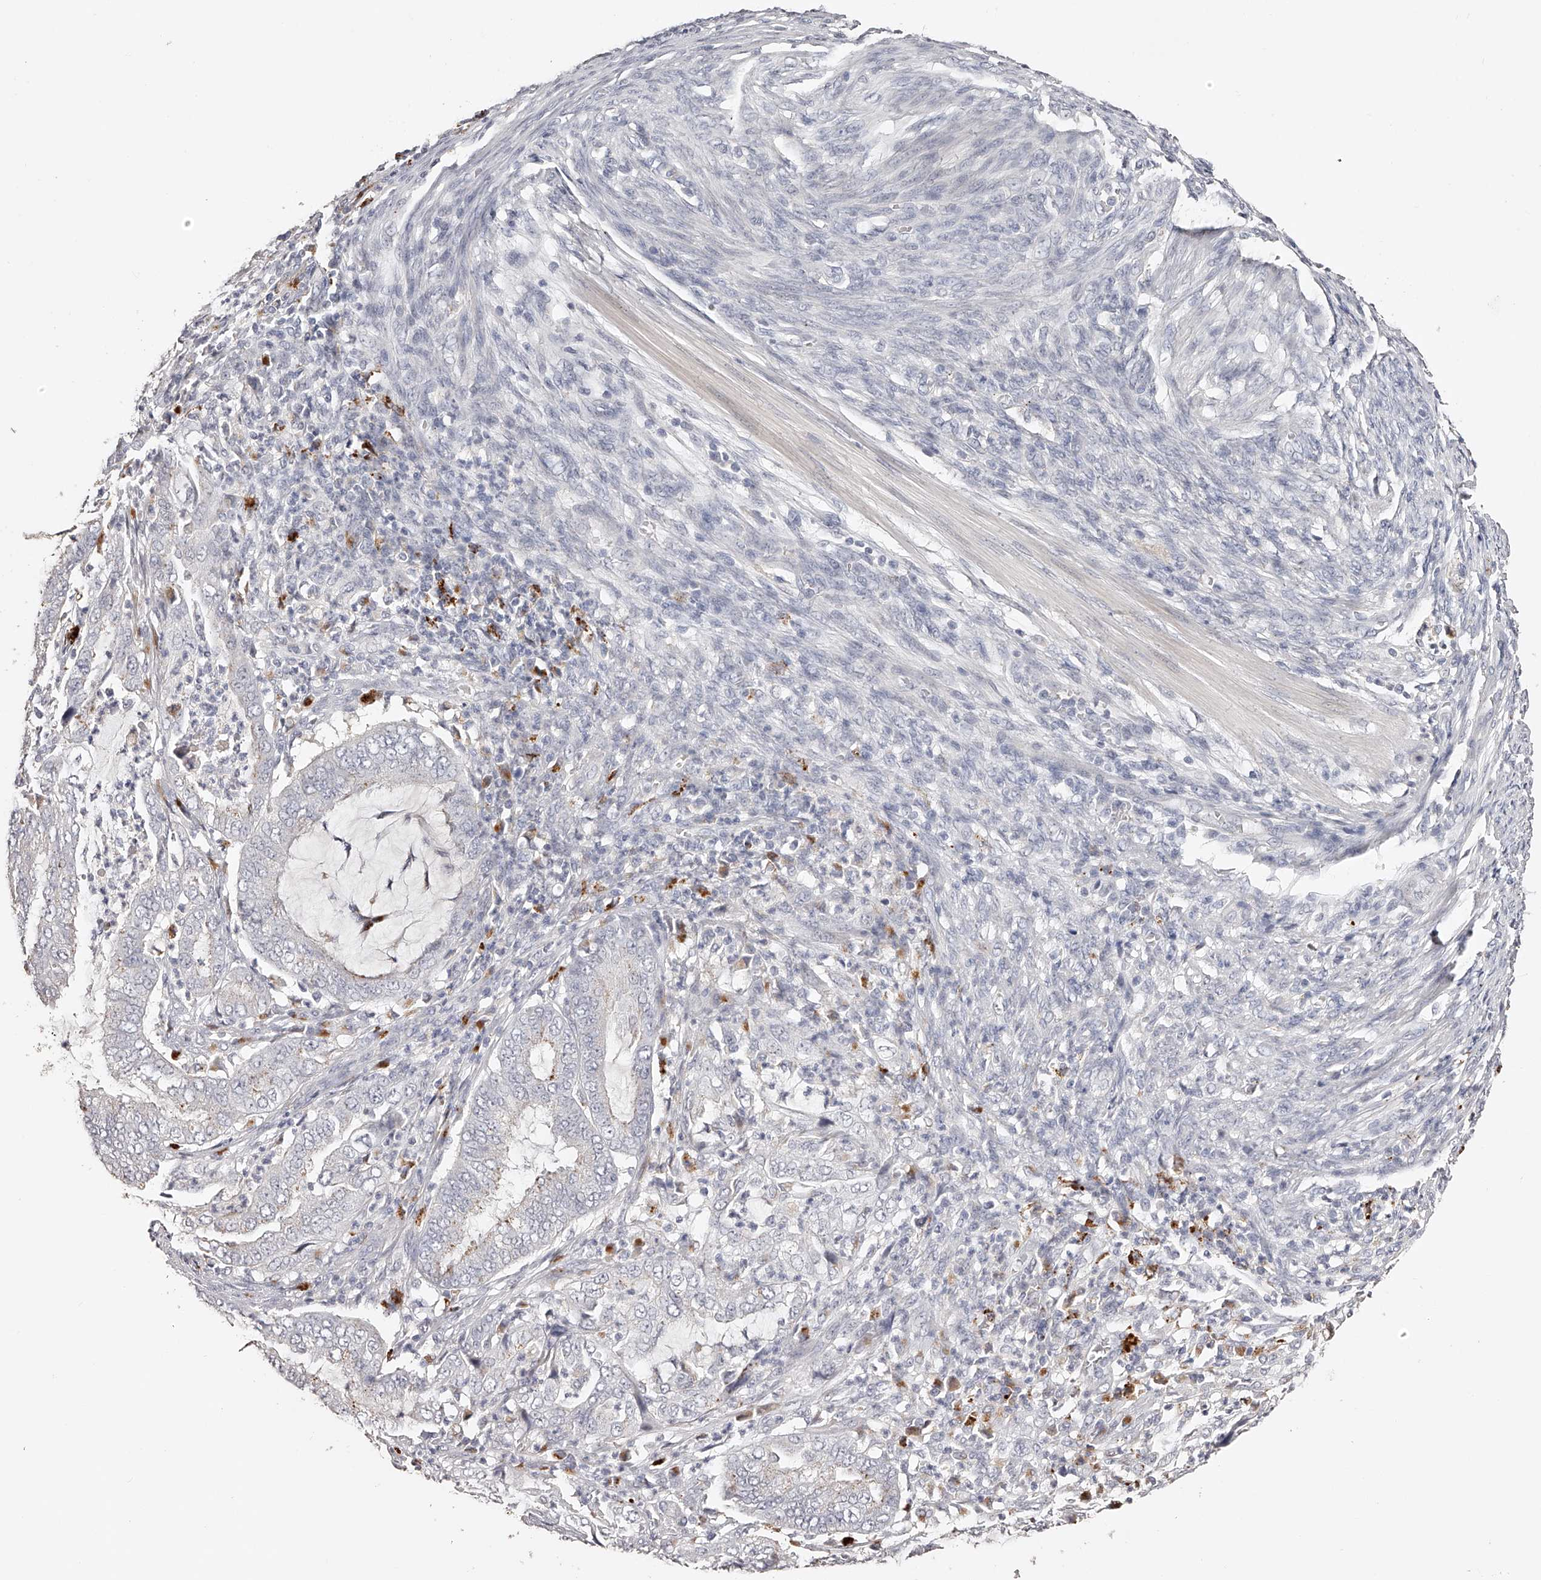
{"staining": {"intensity": "negative", "quantity": "none", "location": "none"}, "tissue": "endometrial cancer", "cell_type": "Tumor cells", "image_type": "cancer", "snomed": [{"axis": "morphology", "description": "Adenocarcinoma, NOS"}, {"axis": "topography", "description": "Endometrium"}], "caption": "Tumor cells are negative for protein expression in human adenocarcinoma (endometrial).", "gene": "SLC35D3", "patient": {"sex": "female", "age": 51}}